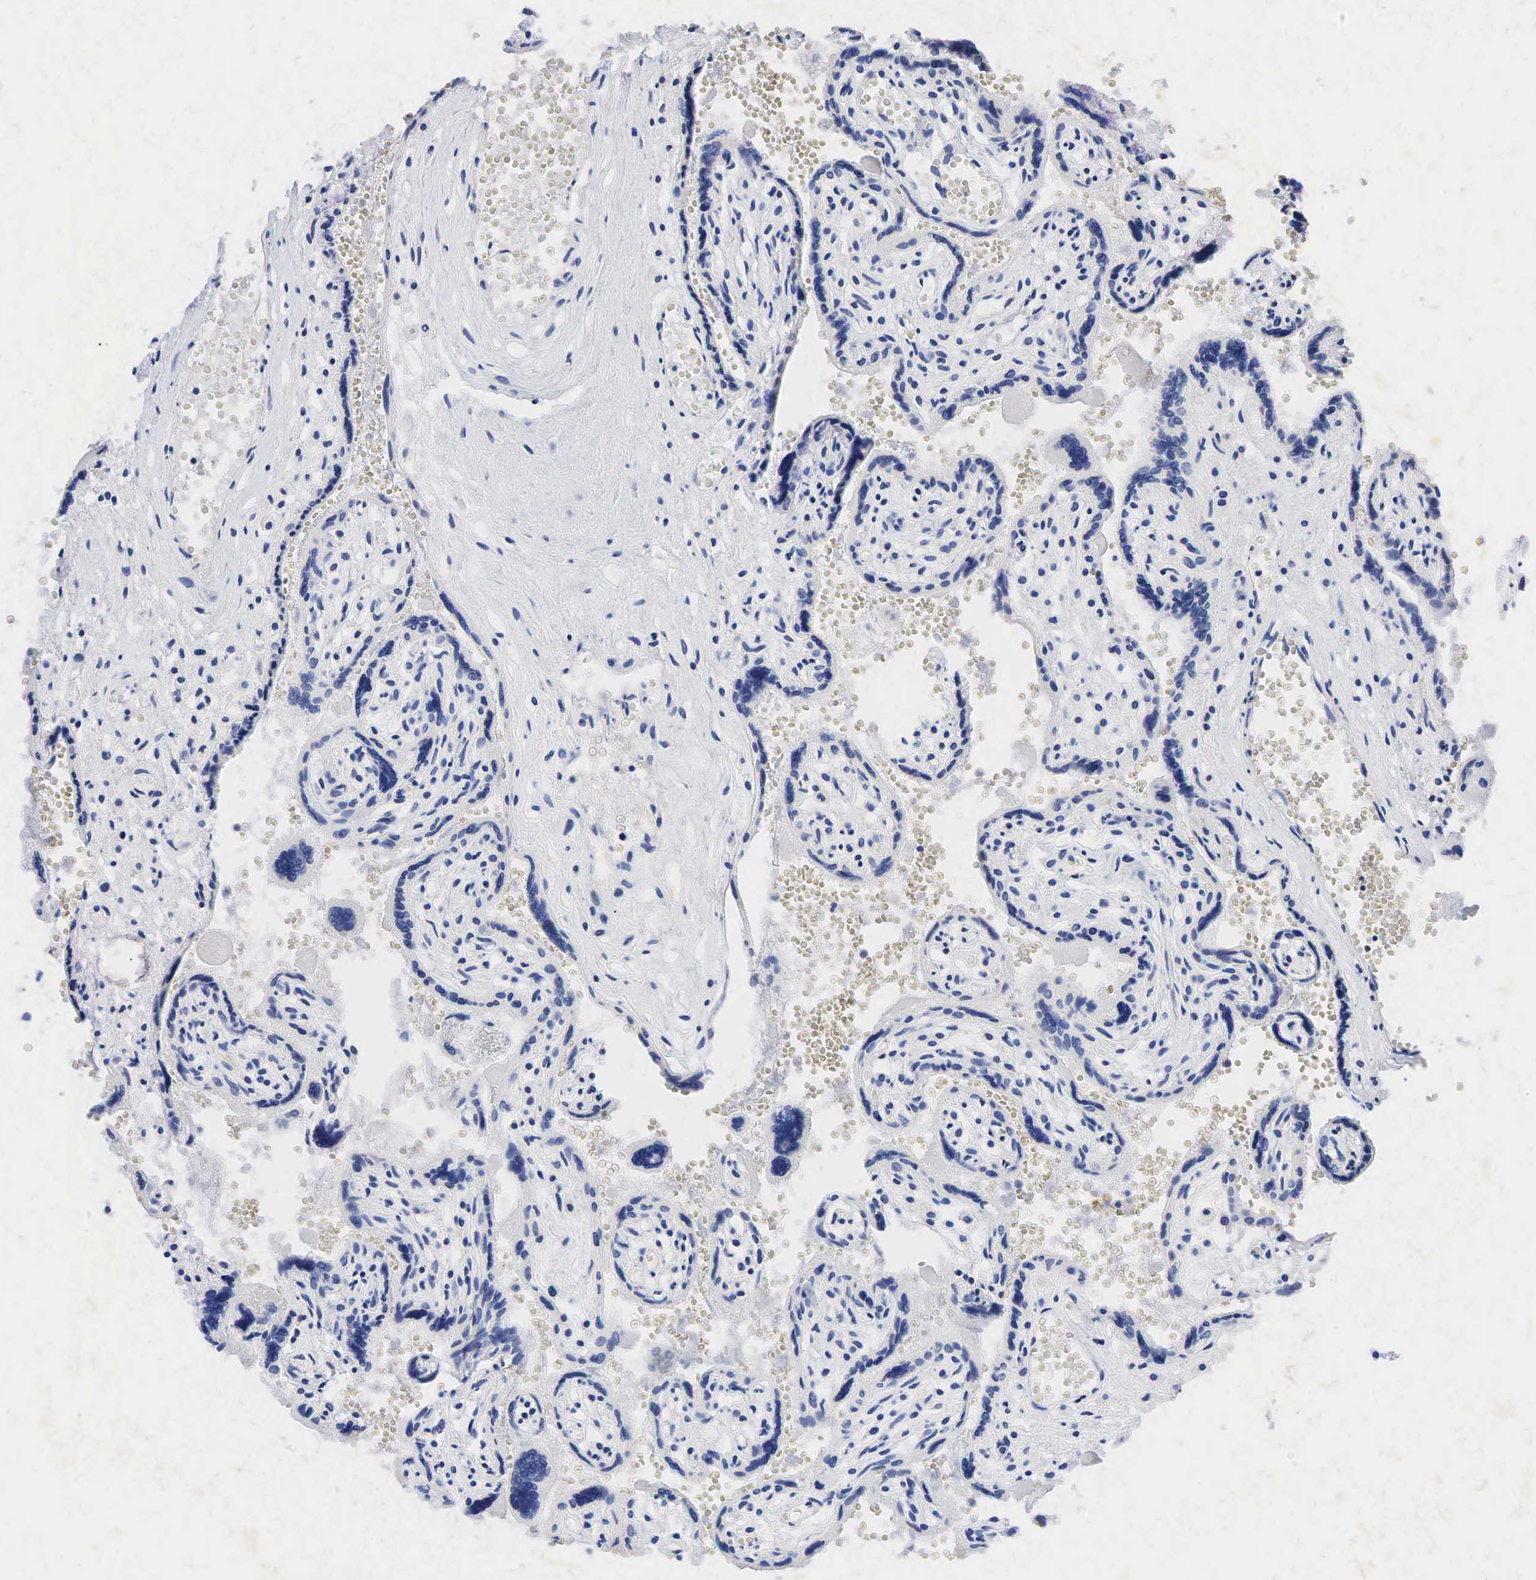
{"staining": {"intensity": "negative", "quantity": "none", "location": "none"}, "tissue": "placenta", "cell_type": "Decidual cells", "image_type": "normal", "snomed": [{"axis": "morphology", "description": "Normal tissue, NOS"}, {"axis": "topography", "description": "Placenta"}], "caption": "This histopathology image is of benign placenta stained with immunohistochemistry (IHC) to label a protein in brown with the nuclei are counter-stained blue. There is no expression in decidual cells. The staining is performed using DAB (3,3'-diaminobenzidine) brown chromogen with nuclei counter-stained in using hematoxylin.", "gene": "SYP", "patient": {"sex": "female", "age": 40}}